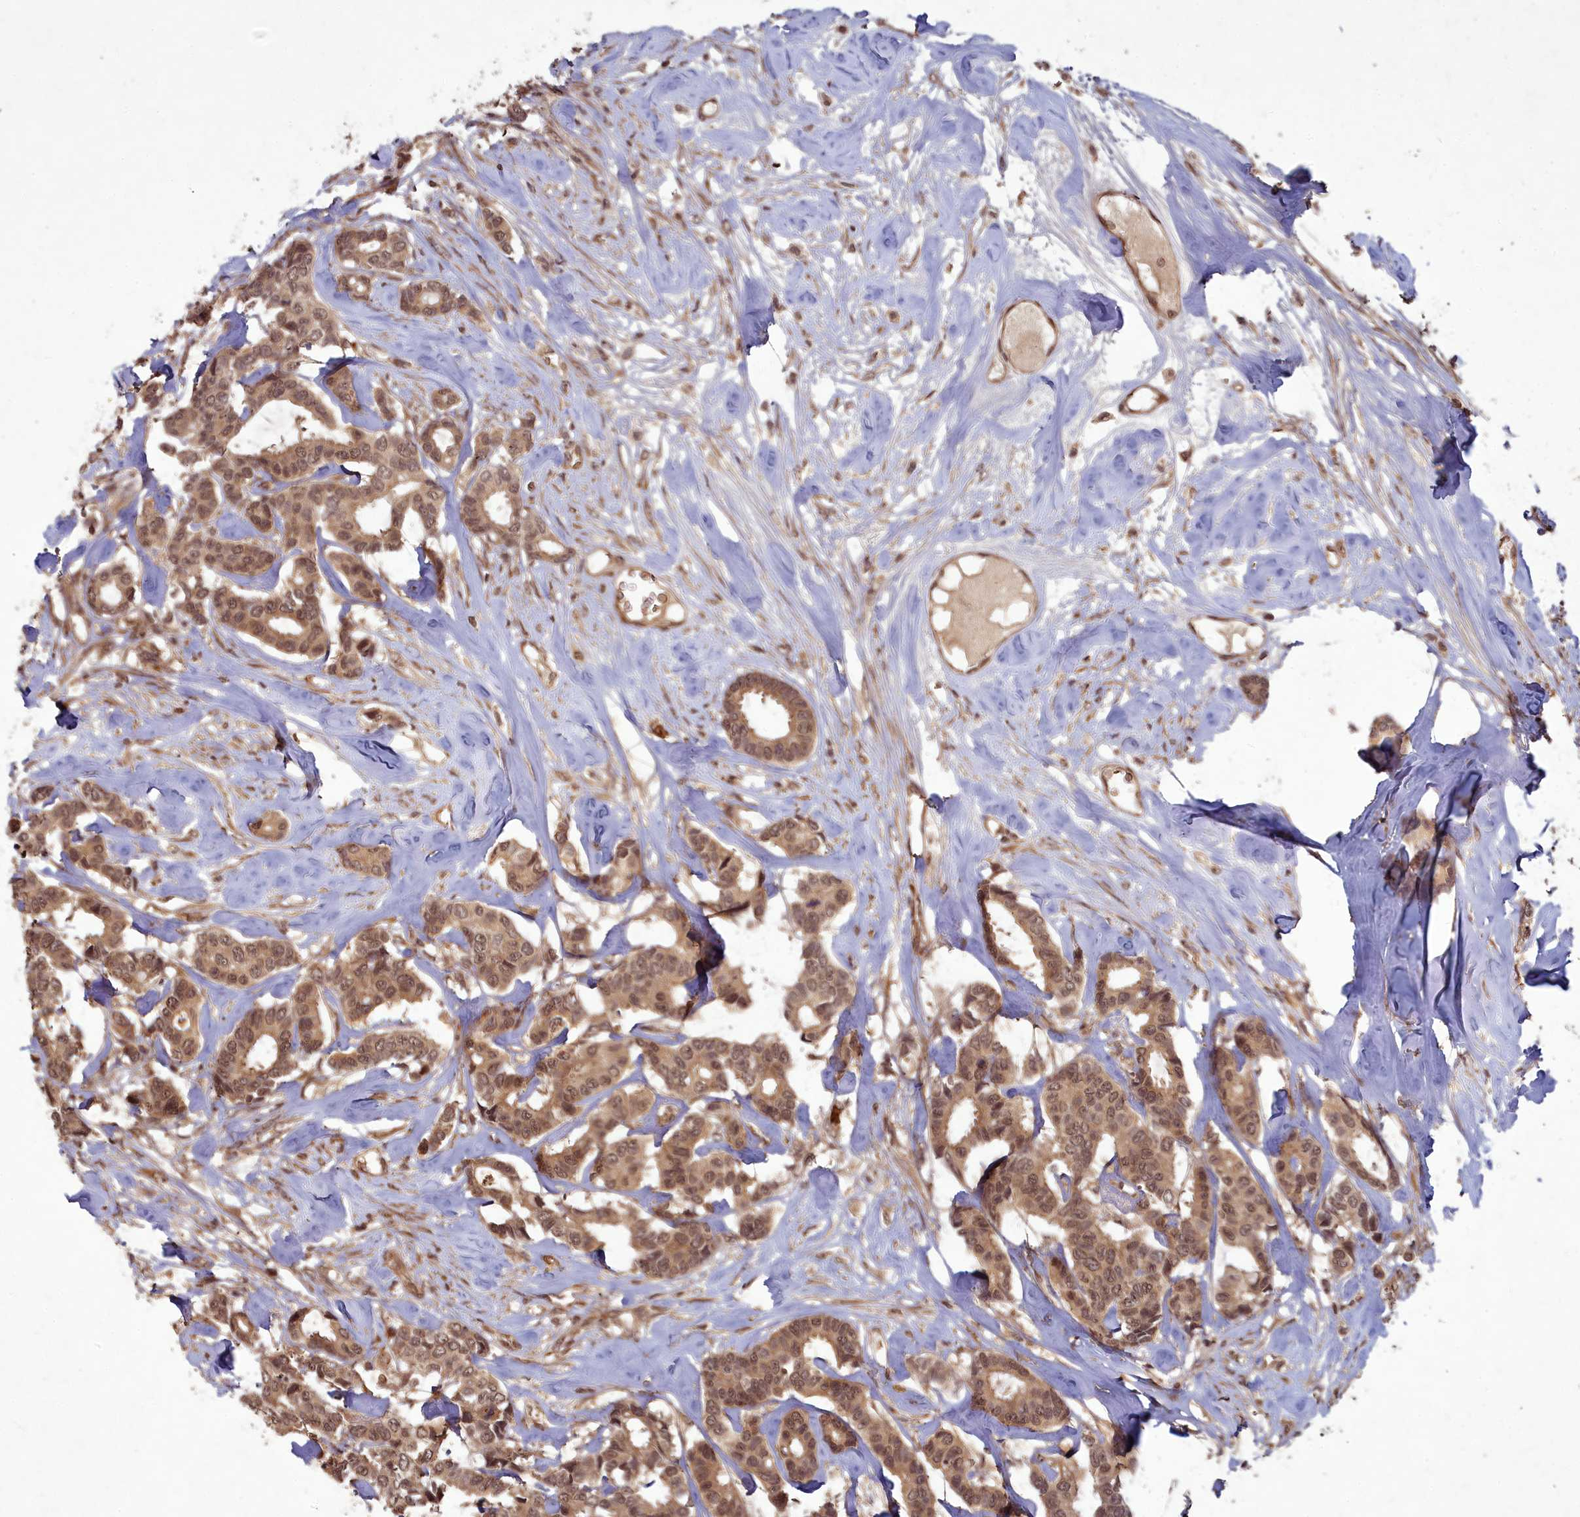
{"staining": {"intensity": "moderate", "quantity": ">75%", "location": "cytoplasmic/membranous,nuclear"}, "tissue": "breast cancer", "cell_type": "Tumor cells", "image_type": "cancer", "snomed": [{"axis": "morphology", "description": "Duct carcinoma"}, {"axis": "topography", "description": "Breast"}], "caption": "This is an image of immunohistochemistry (IHC) staining of breast cancer (invasive ductal carcinoma), which shows moderate expression in the cytoplasmic/membranous and nuclear of tumor cells.", "gene": "SRMS", "patient": {"sex": "female", "age": 87}}